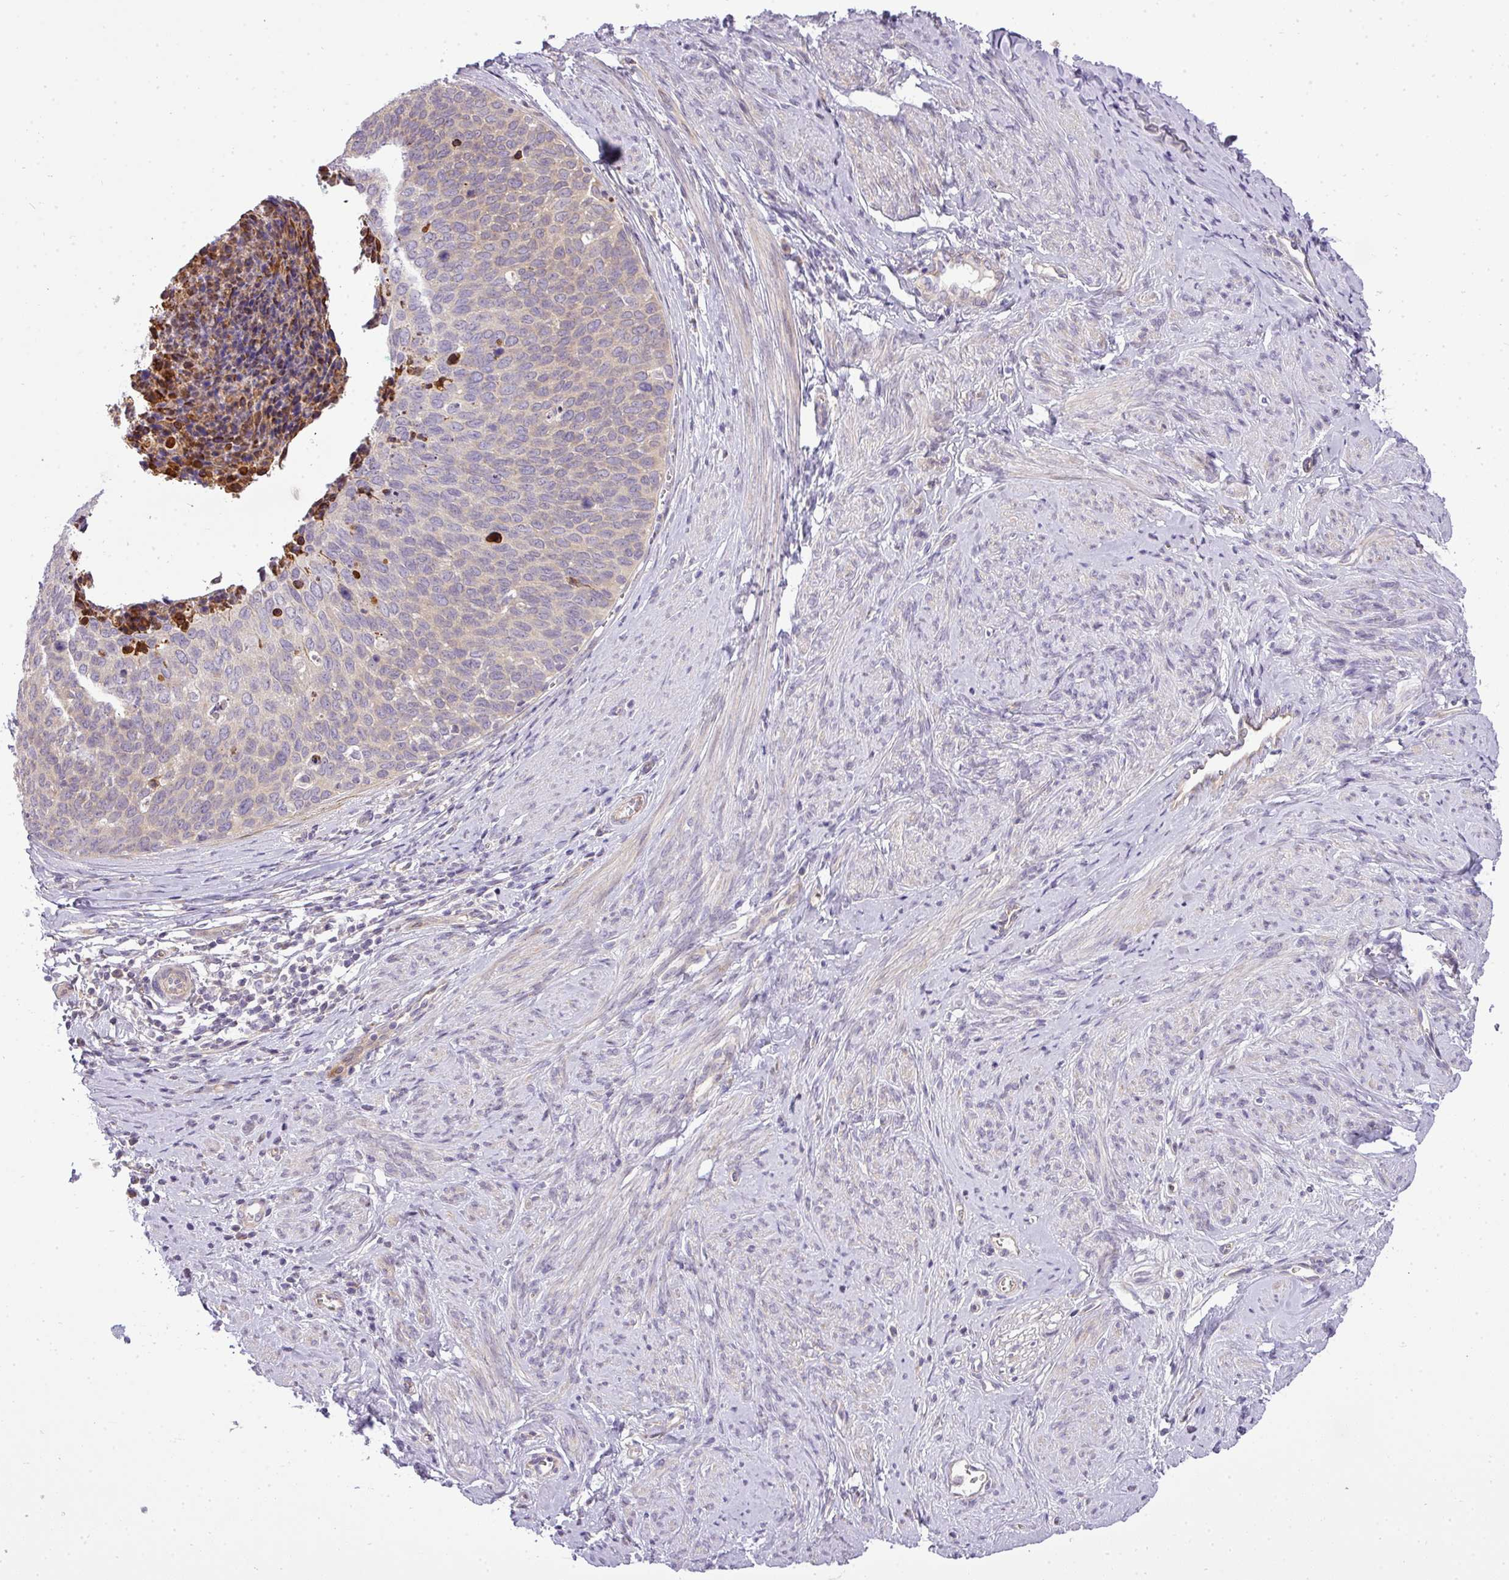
{"staining": {"intensity": "negative", "quantity": "none", "location": "none"}, "tissue": "cervical cancer", "cell_type": "Tumor cells", "image_type": "cancer", "snomed": [{"axis": "morphology", "description": "Squamous cell carcinoma, NOS"}, {"axis": "topography", "description": "Cervix"}], "caption": "IHC image of human cervical squamous cell carcinoma stained for a protein (brown), which demonstrates no expression in tumor cells.", "gene": "ZDHHC1", "patient": {"sex": "female", "age": 80}}